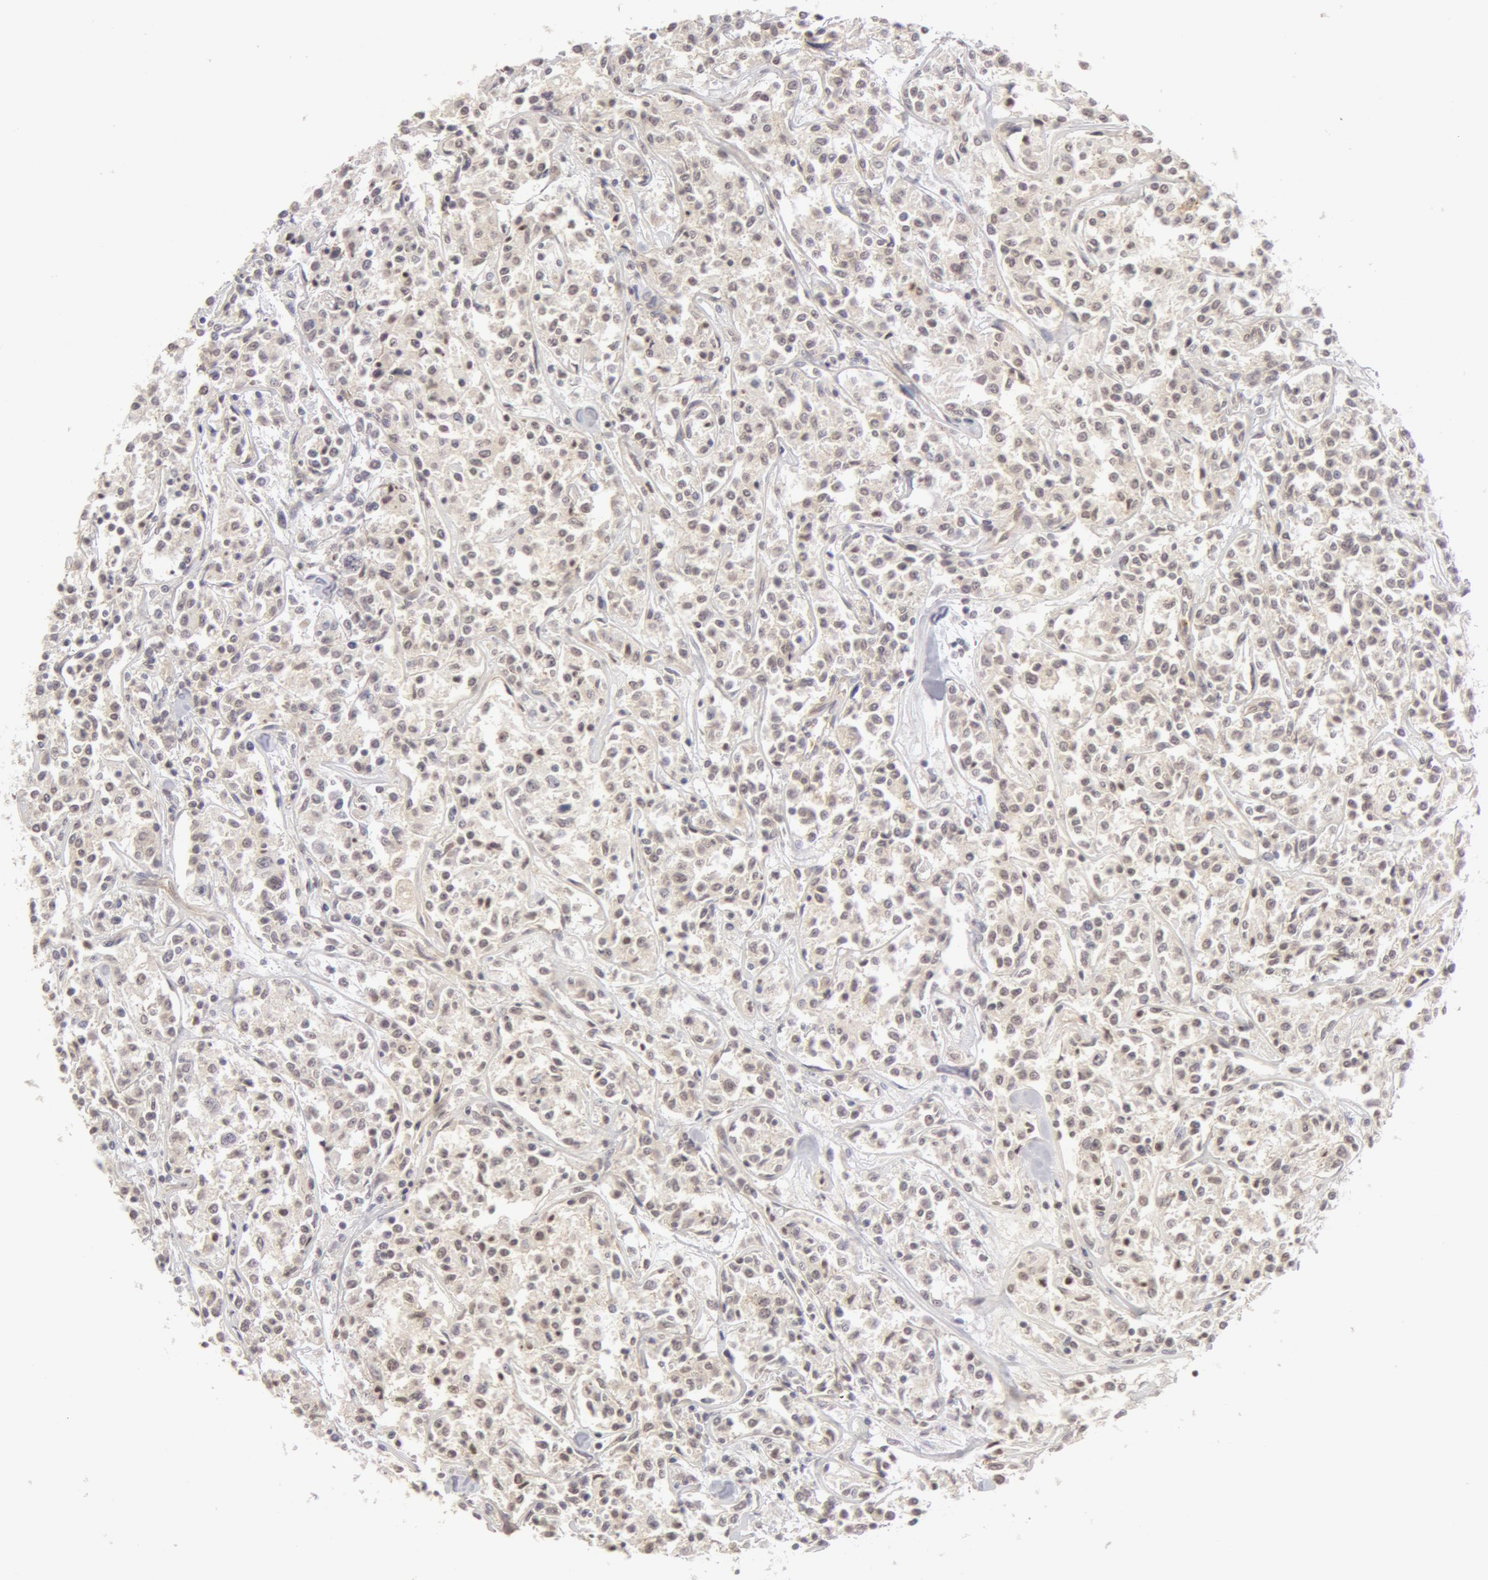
{"staining": {"intensity": "negative", "quantity": "none", "location": "none"}, "tissue": "lymphoma", "cell_type": "Tumor cells", "image_type": "cancer", "snomed": [{"axis": "morphology", "description": "Malignant lymphoma, non-Hodgkin's type, Low grade"}, {"axis": "topography", "description": "Small intestine"}], "caption": "Immunohistochemistry (IHC) micrograph of neoplastic tissue: lymphoma stained with DAB shows no significant protein positivity in tumor cells. (Brightfield microscopy of DAB immunohistochemistry (IHC) at high magnification).", "gene": "ADAM10", "patient": {"sex": "female", "age": 59}}